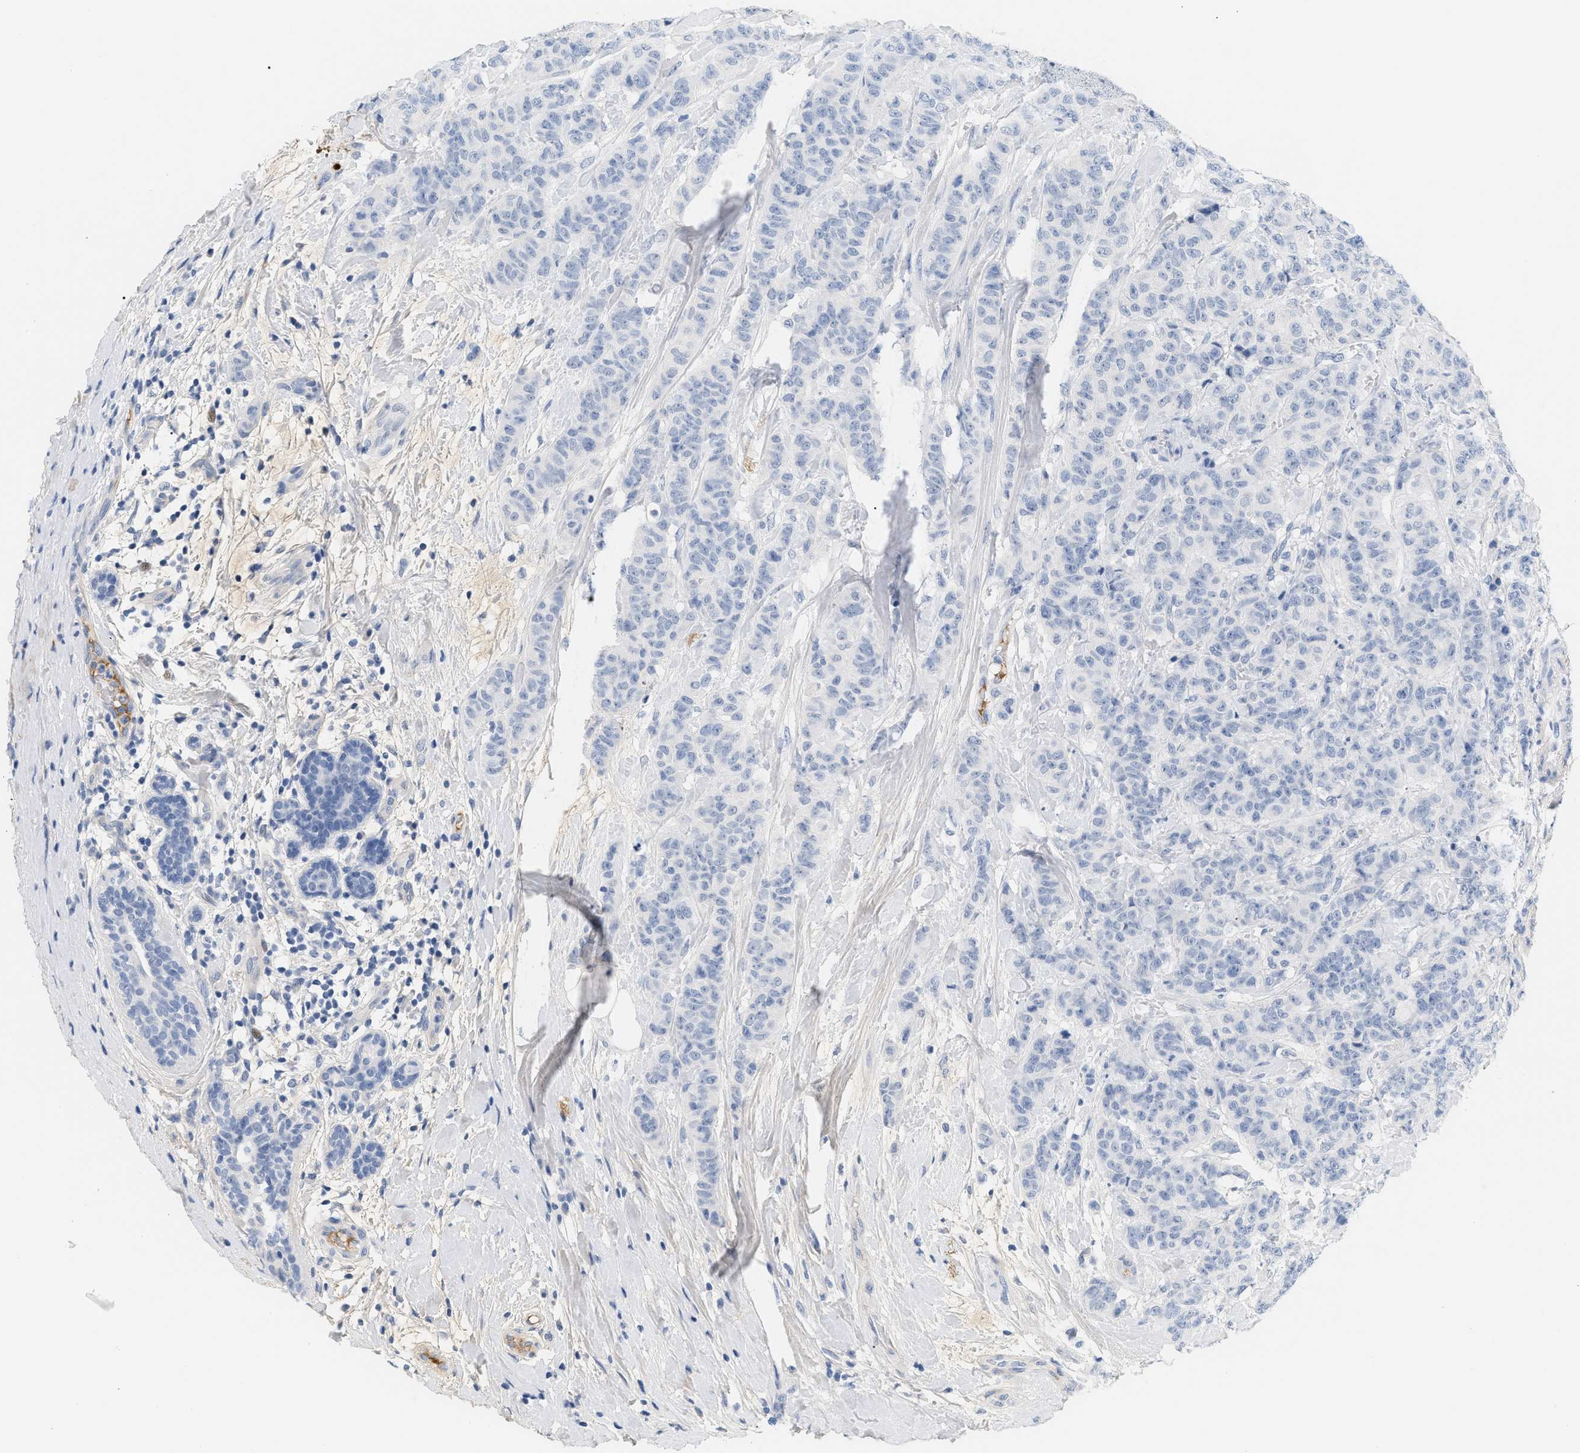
{"staining": {"intensity": "negative", "quantity": "none", "location": "none"}, "tissue": "breast cancer", "cell_type": "Tumor cells", "image_type": "cancer", "snomed": [{"axis": "morphology", "description": "Normal tissue, NOS"}, {"axis": "morphology", "description": "Duct carcinoma"}, {"axis": "topography", "description": "Breast"}], "caption": "This is an immunohistochemistry histopathology image of human intraductal carcinoma (breast). There is no expression in tumor cells.", "gene": "CFH", "patient": {"sex": "female", "age": 40}}